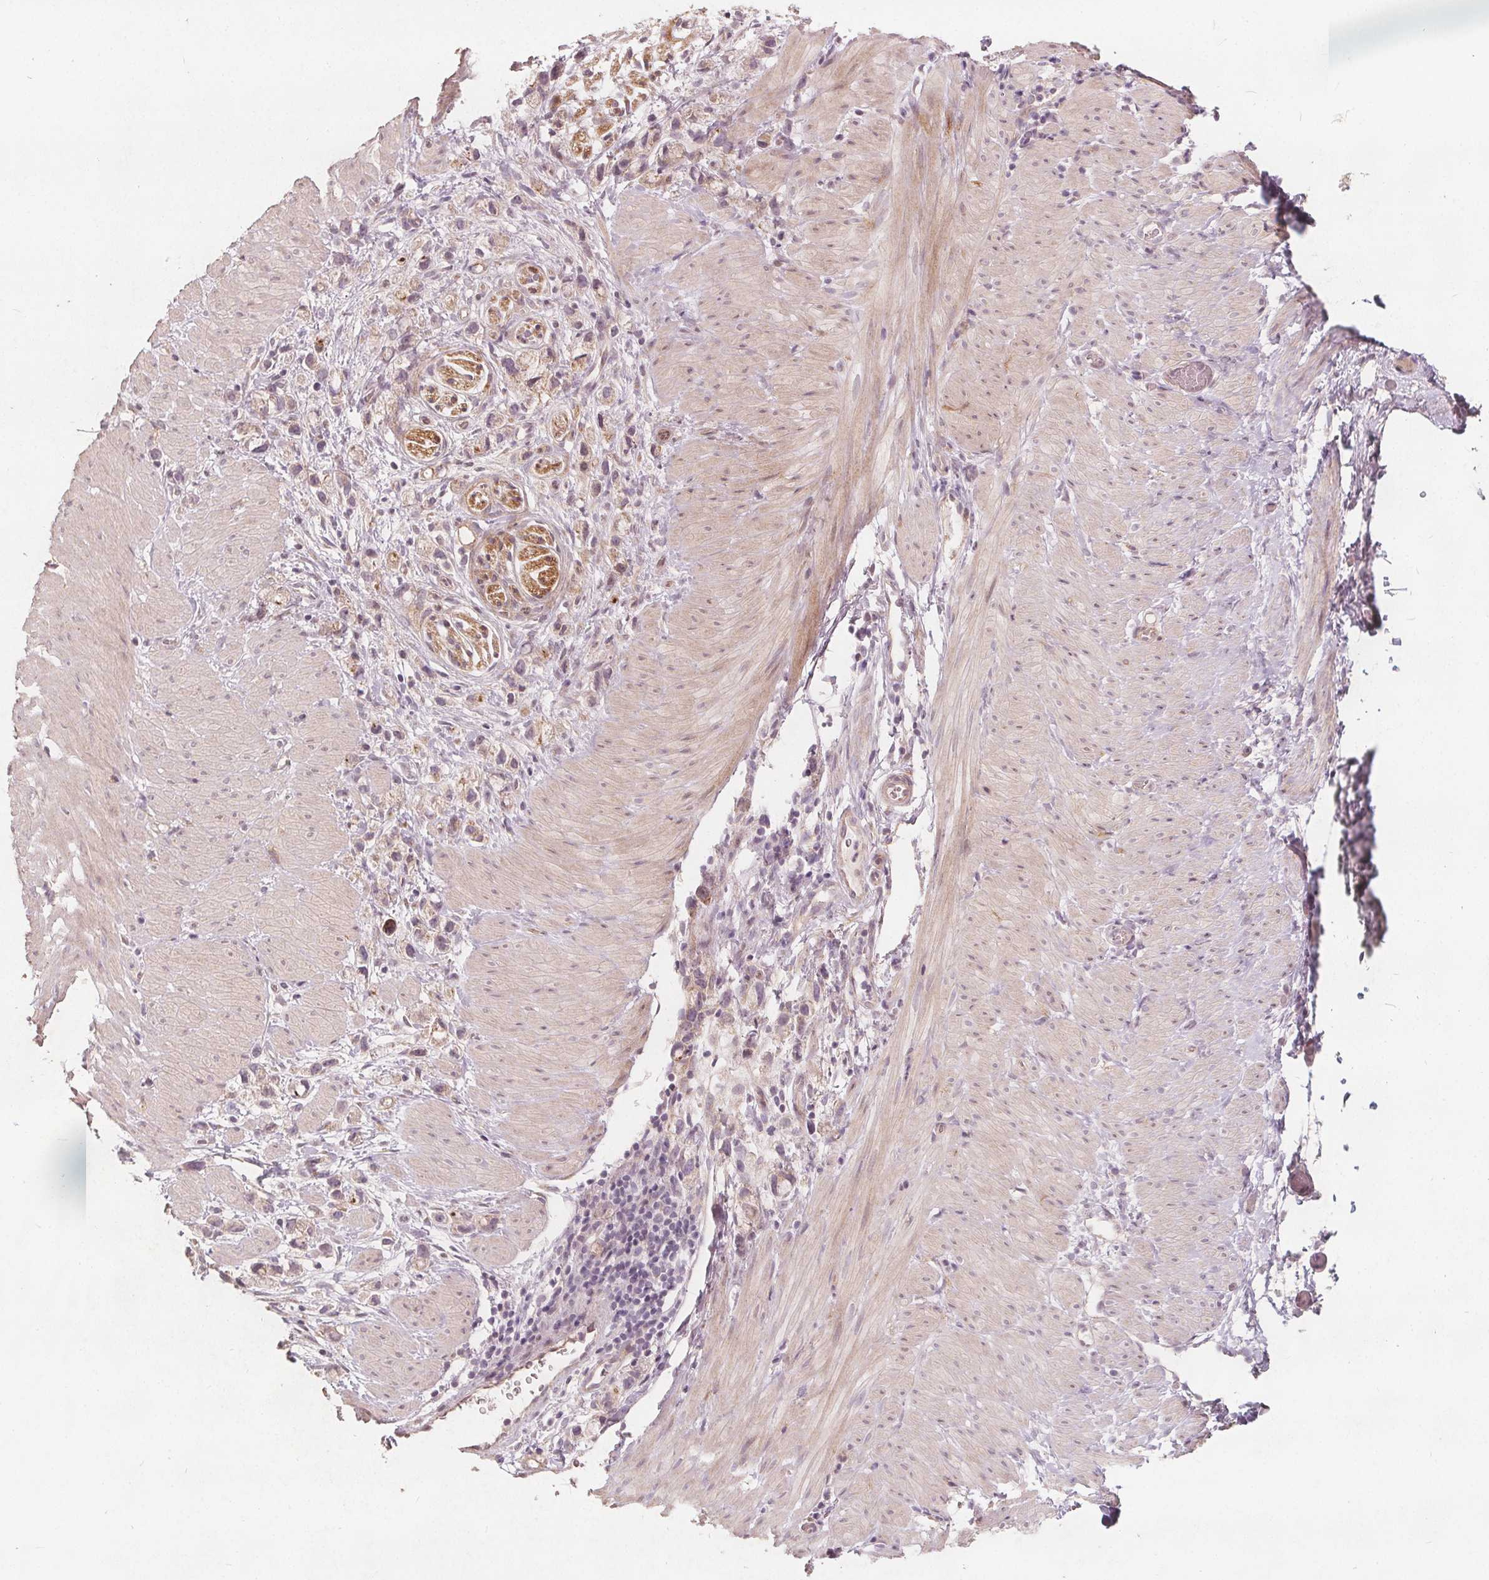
{"staining": {"intensity": "weak", "quantity": "<25%", "location": "cytoplasmic/membranous"}, "tissue": "stomach cancer", "cell_type": "Tumor cells", "image_type": "cancer", "snomed": [{"axis": "morphology", "description": "Adenocarcinoma, NOS"}, {"axis": "topography", "description": "Stomach"}], "caption": "Immunohistochemical staining of stomach cancer demonstrates no significant positivity in tumor cells.", "gene": "PTPRT", "patient": {"sex": "female", "age": 59}}